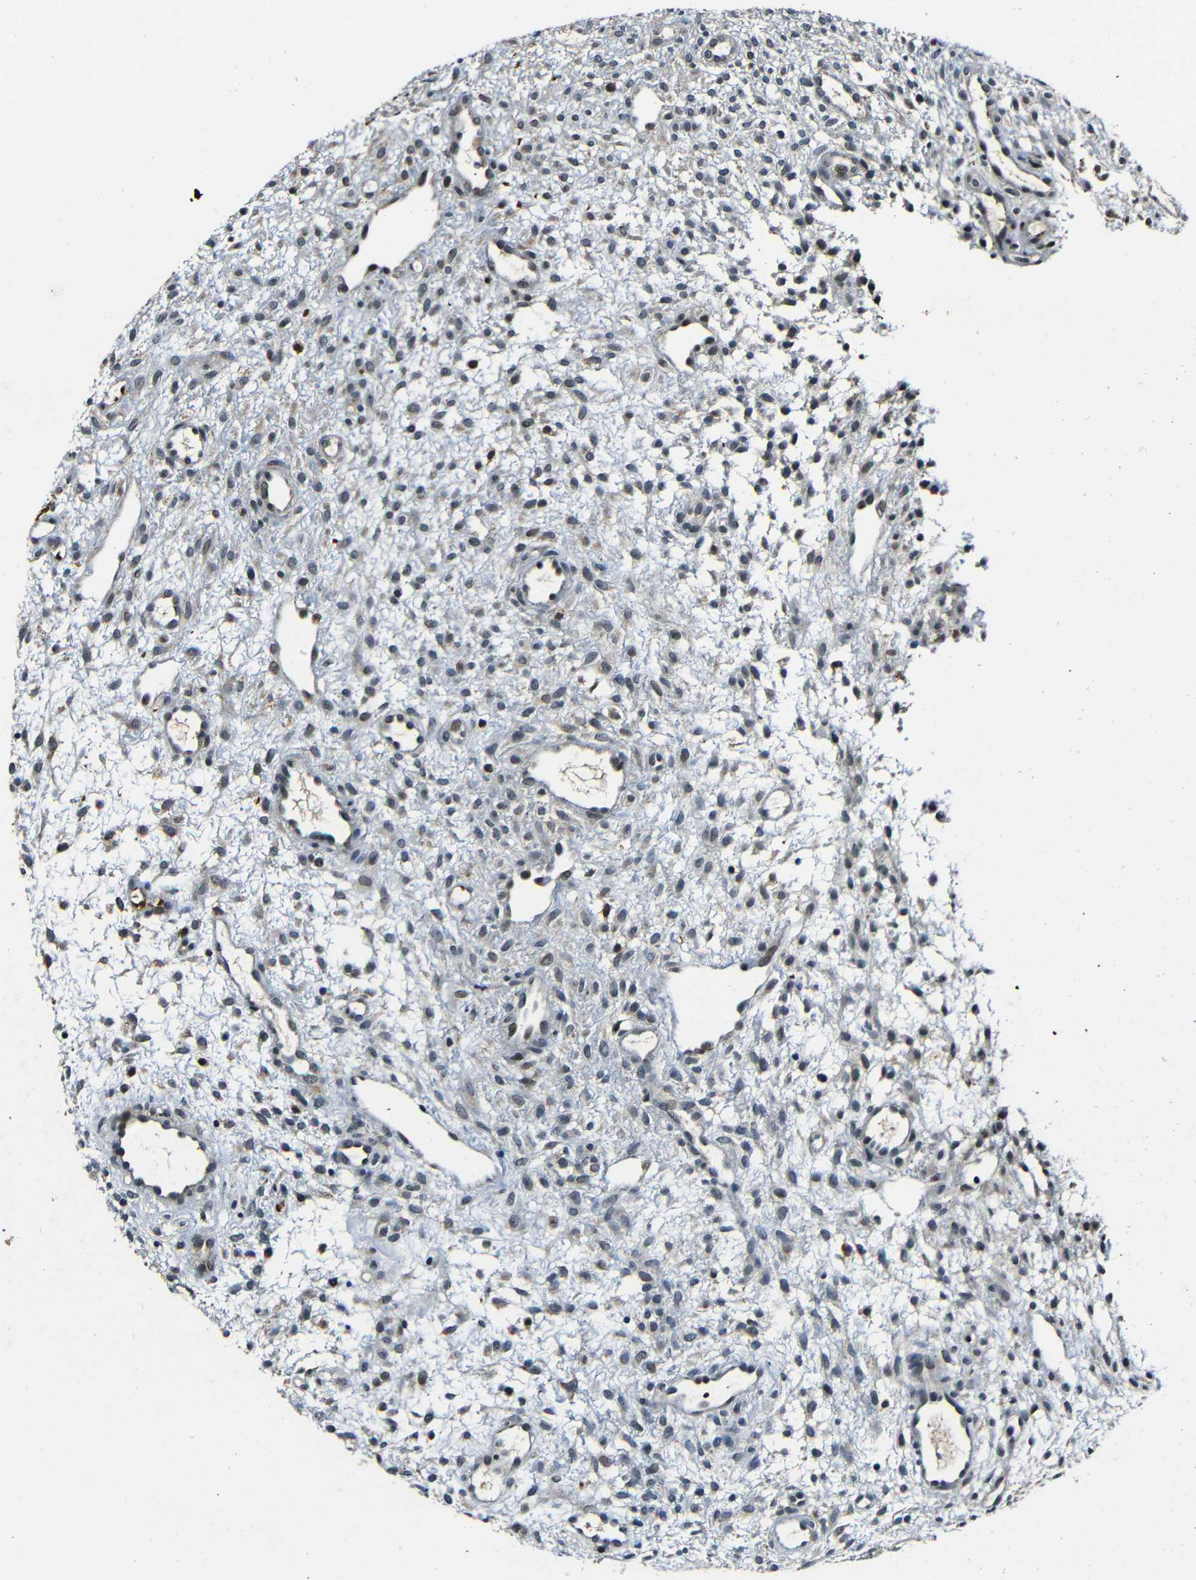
{"staining": {"intensity": "weak", "quantity": "25%-75%", "location": "nuclear"}, "tissue": "ovary", "cell_type": "Ovarian stroma cells", "image_type": "normal", "snomed": [{"axis": "morphology", "description": "Normal tissue, NOS"}, {"axis": "morphology", "description": "Cyst, NOS"}, {"axis": "topography", "description": "Ovary"}], "caption": "Ovarian stroma cells reveal weak nuclear expression in about 25%-75% of cells in benign ovary.", "gene": "FOXD4L1", "patient": {"sex": "female", "age": 18}}